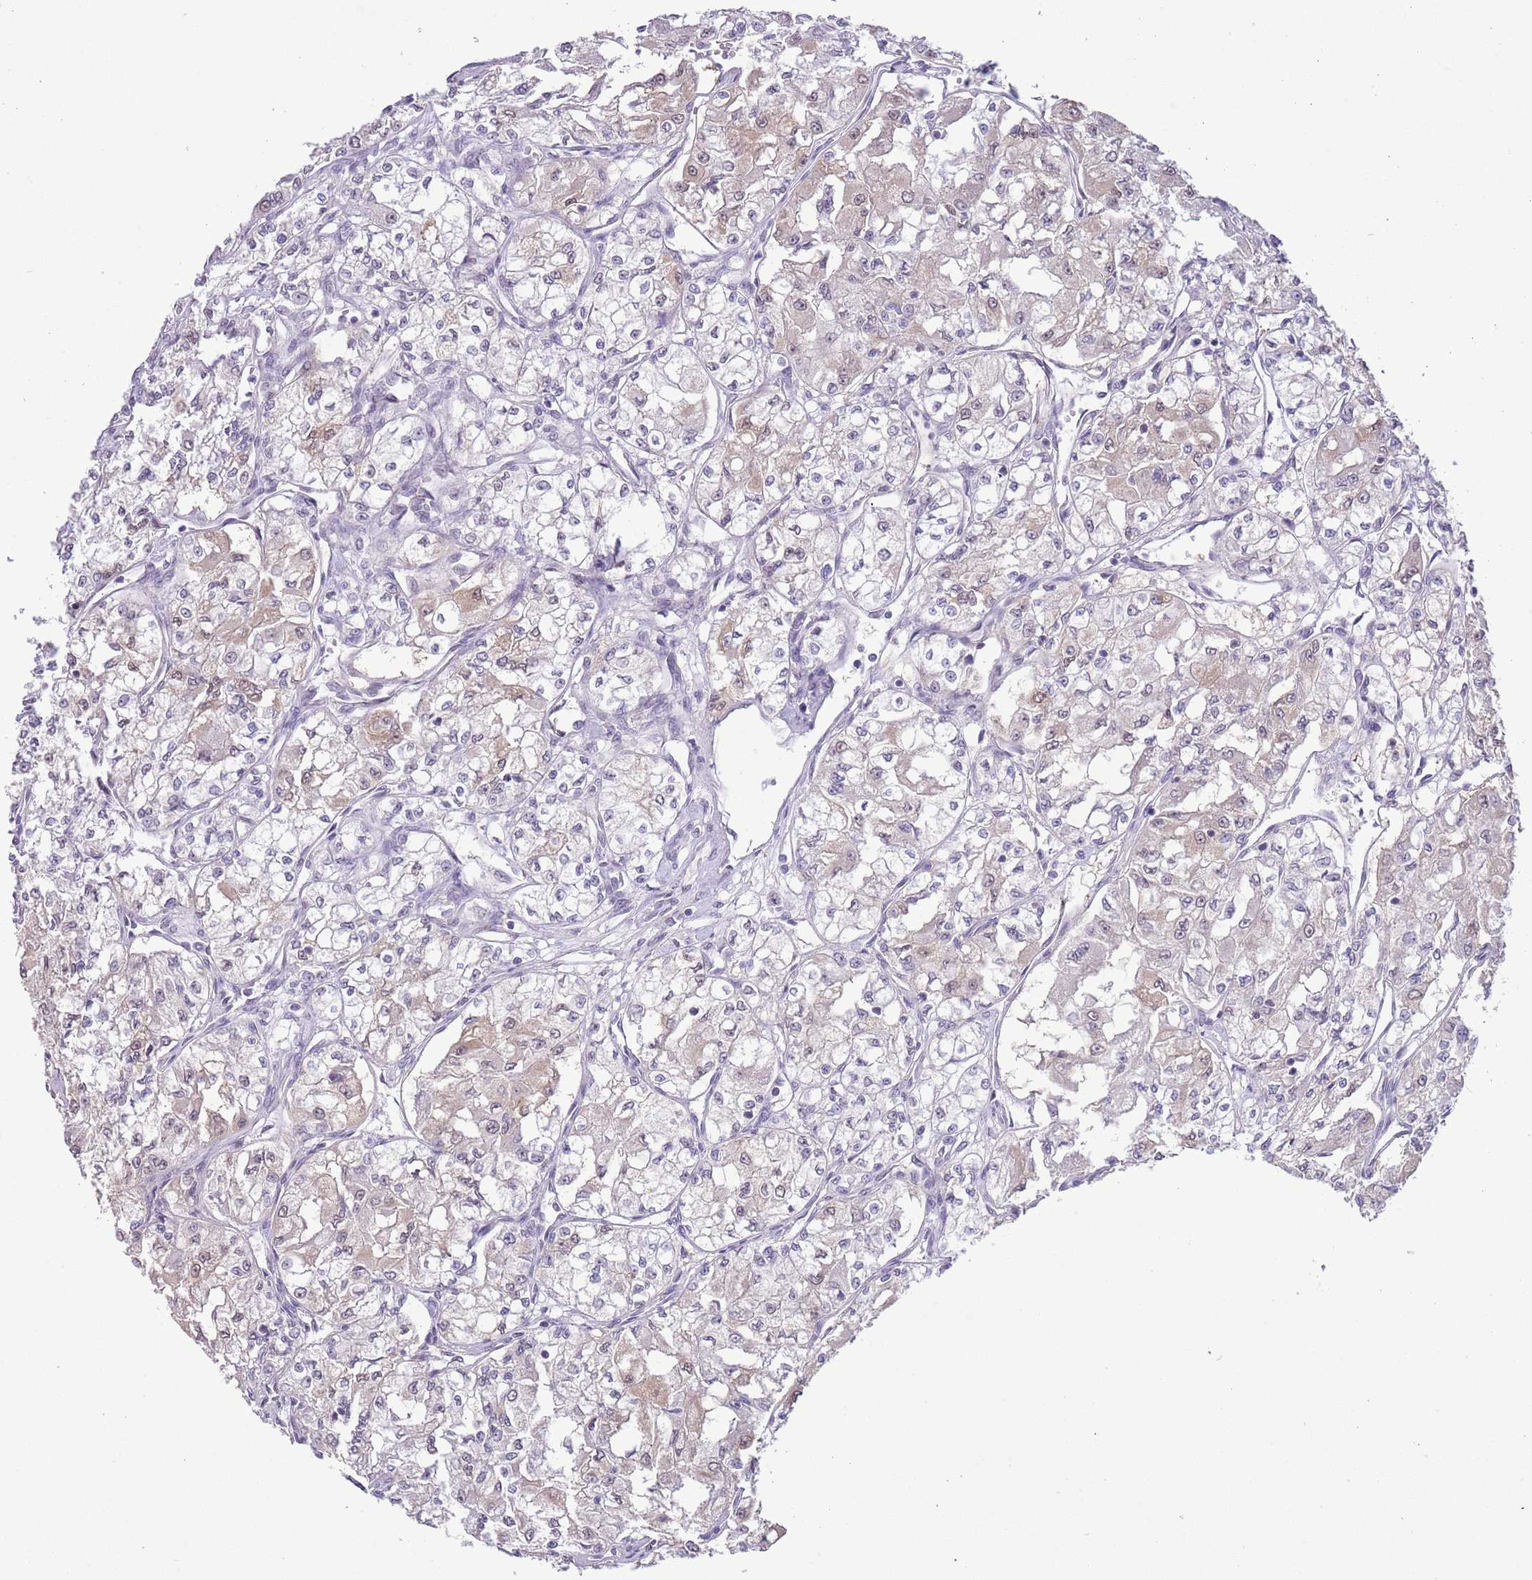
{"staining": {"intensity": "negative", "quantity": "none", "location": "none"}, "tissue": "renal cancer", "cell_type": "Tumor cells", "image_type": "cancer", "snomed": [{"axis": "morphology", "description": "Adenocarcinoma, NOS"}, {"axis": "topography", "description": "Kidney"}], "caption": "A histopathology image of human adenocarcinoma (renal) is negative for staining in tumor cells. (Immunohistochemistry, brightfield microscopy, high magnification).", "gene": "MIDN", "patient": {"sex": "male", "age": 59}}